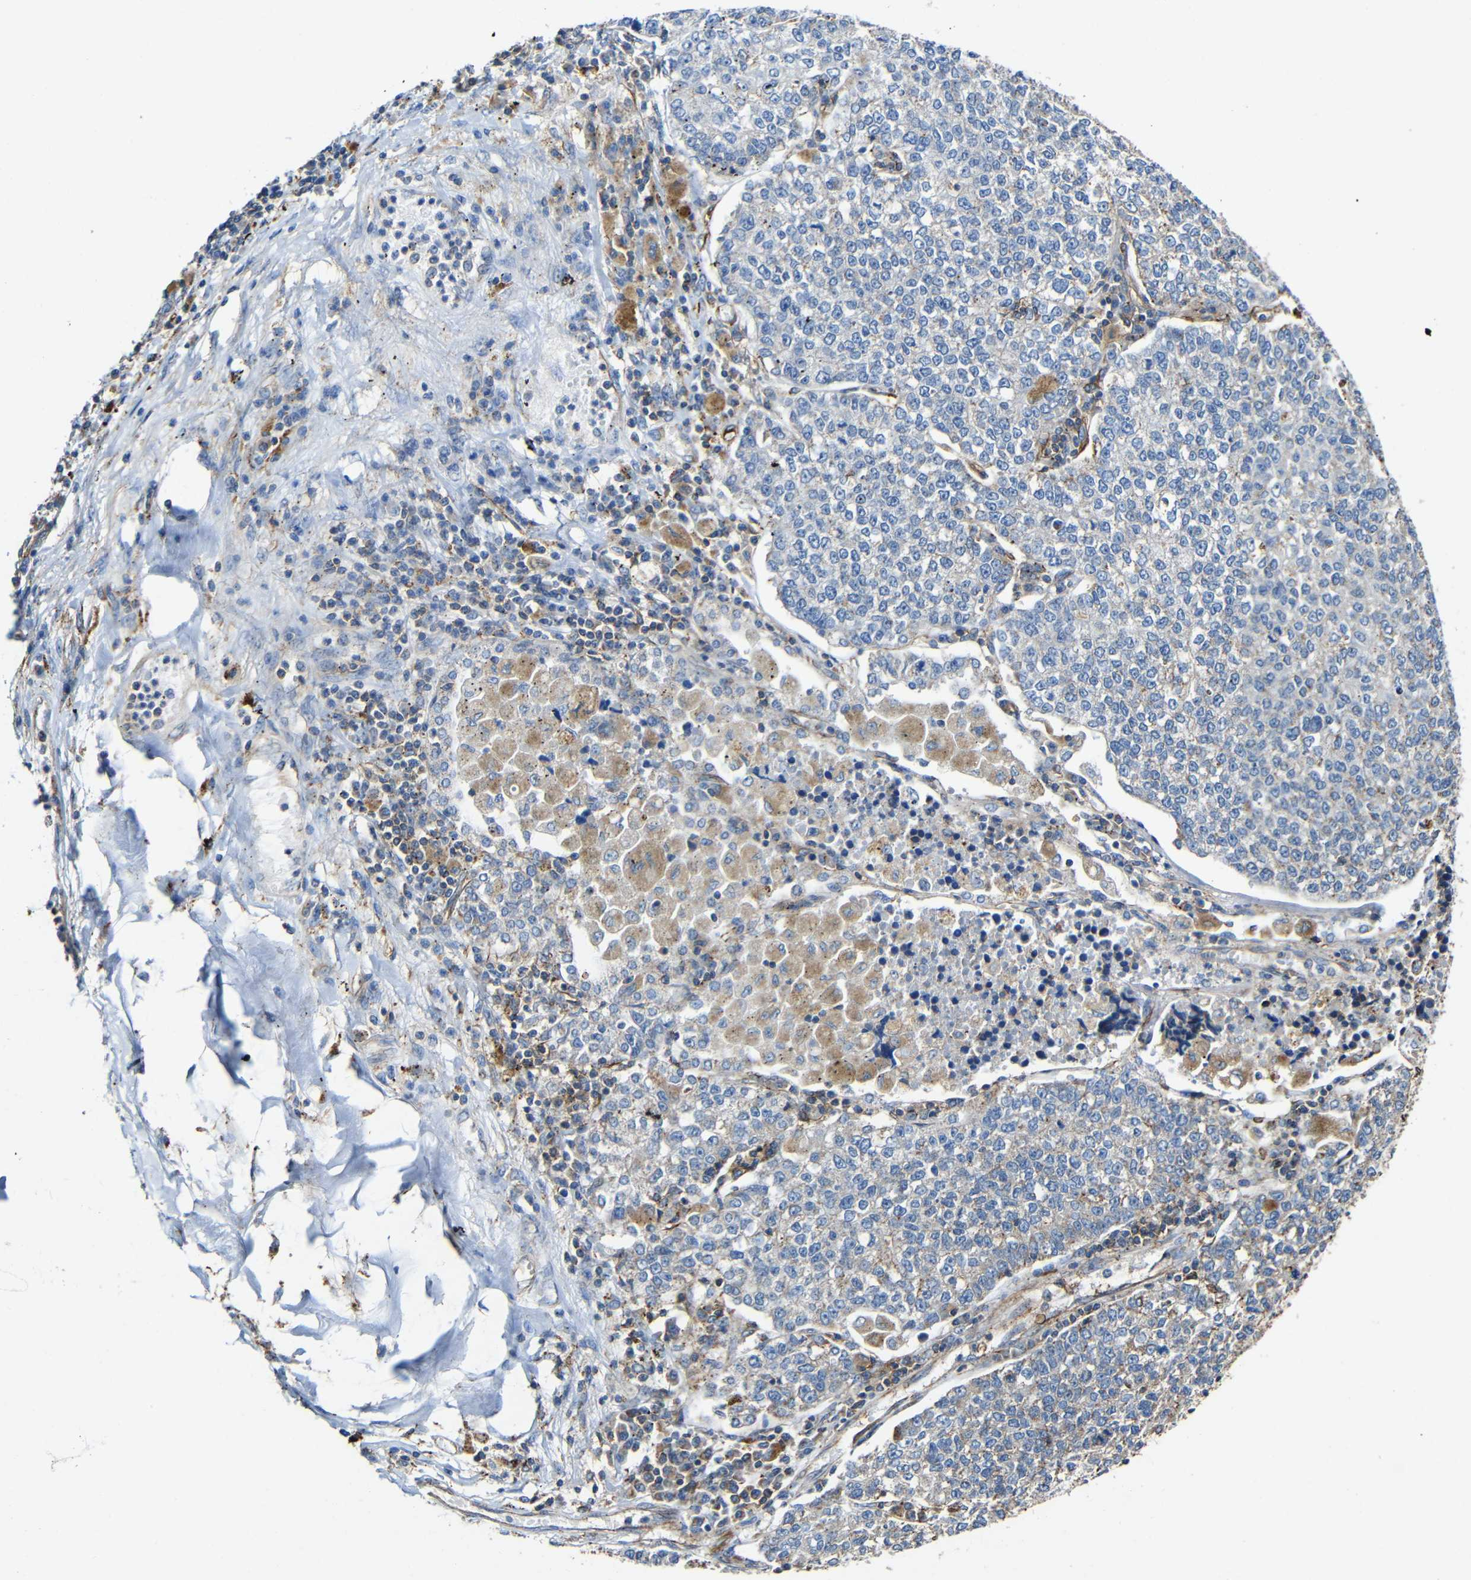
{"staining": {"intensity": "weak", "quantity": "25%-75%", "location": "cytoplasmic/membranous"}, "tissue": "lung cancer", "cell_type": "Tumor cells", "image_type": "cancer", "snomed": [{"axis": "morphology", "description": "Adenocarcinoma, NOS"}, {"axis": "topography", "description": "Lung"}], "caption": "IHC photomicrograph of human adenocarcinoma (lung) stained for a protein (brown), which demonstrates low levels of weak cytoplasmic/membranous positivity in approximately 25%-75% of tumor cells.", "gene": "IGSF10", "patient": {"sex": "male", "age": 49}}